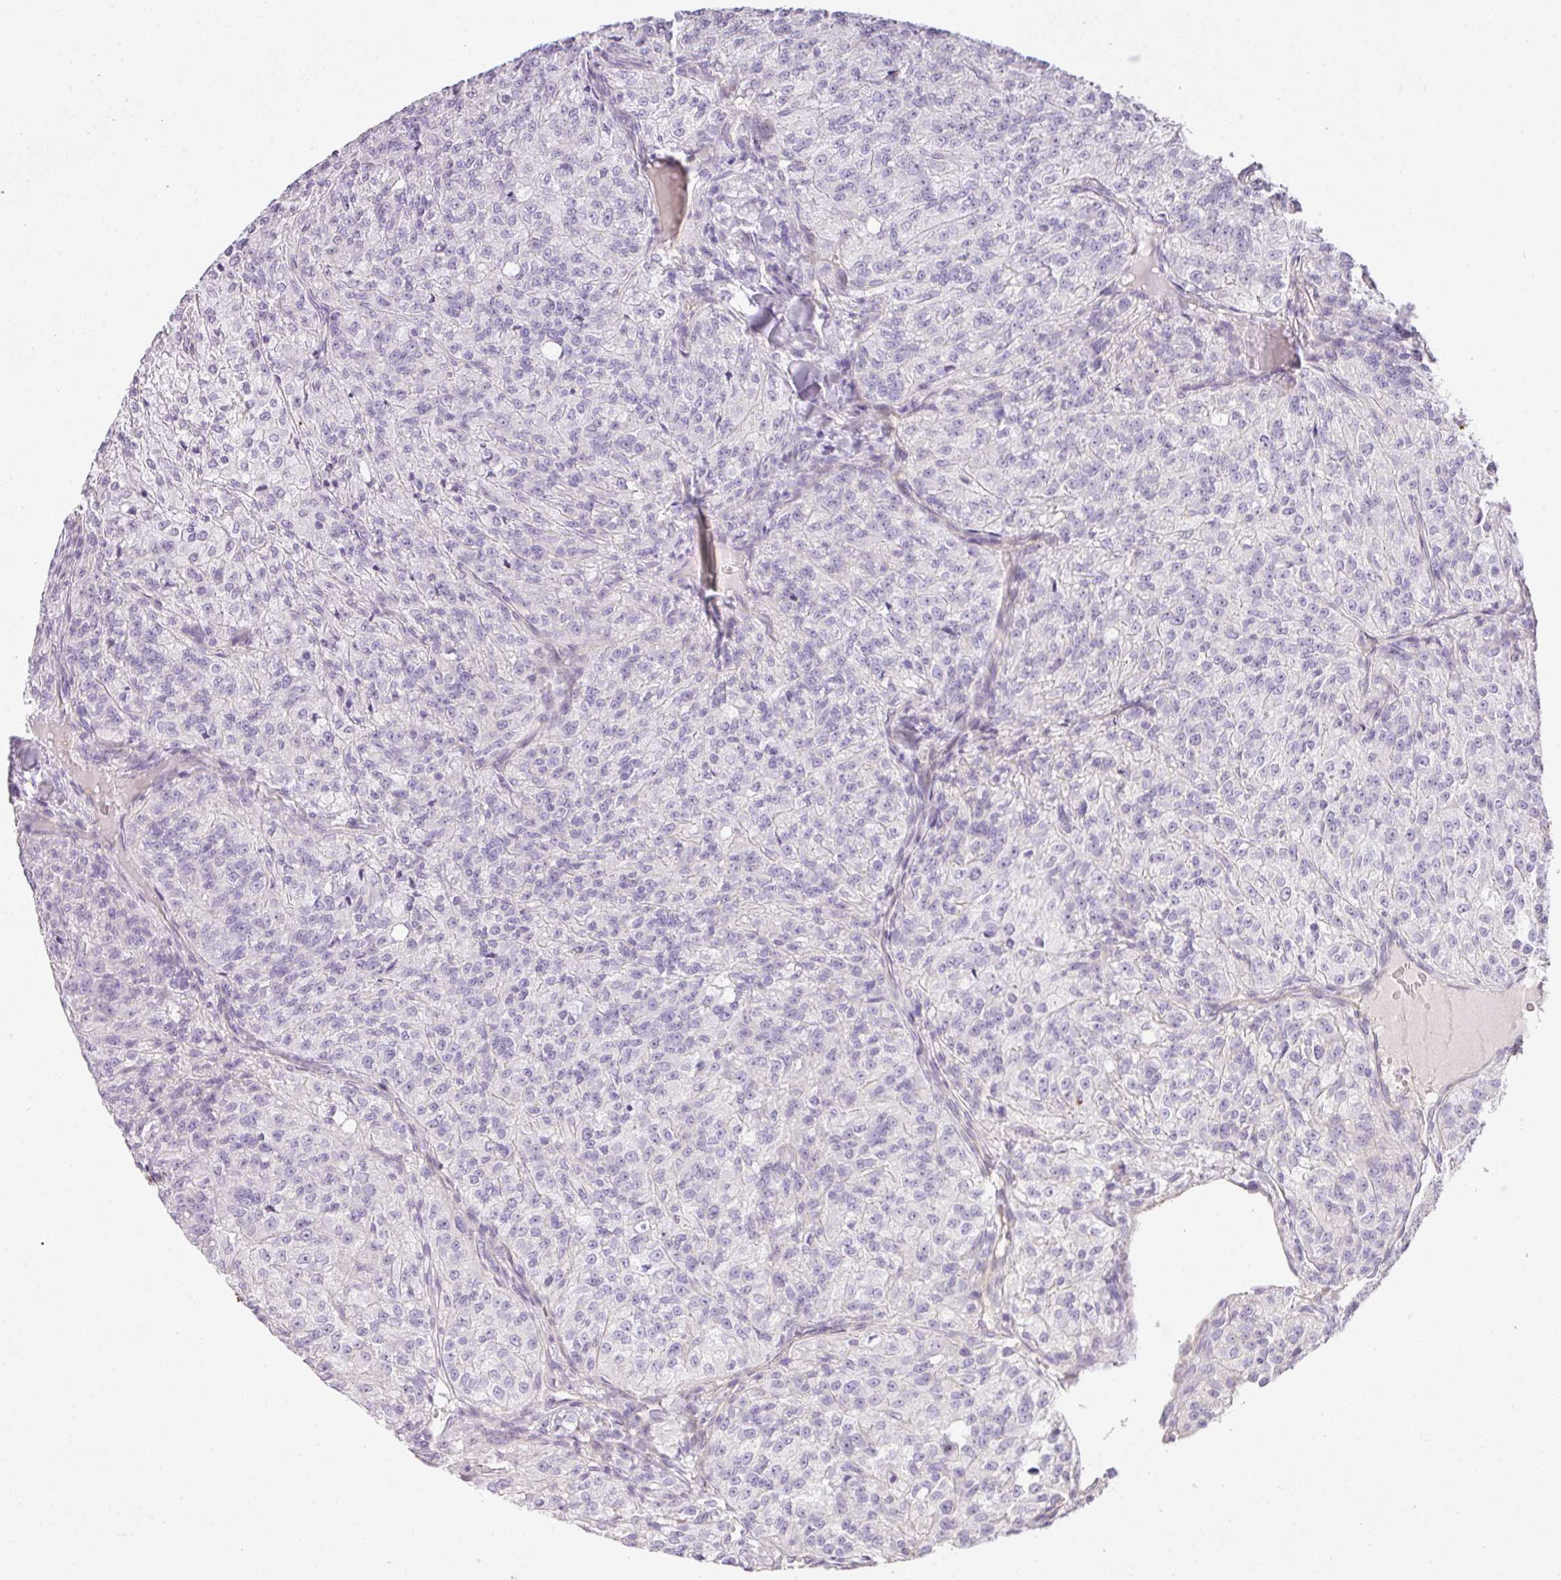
{"staining": {"intensity": "negative", "quantity": "none", "location": "none"}, "tissue": "renal cancer", "cell_type": "Tumor cells", "image_type": "cancer", "snomed": [{"axis": "morphology", "description": "Adenocarcinoma, NOS"}, {"axis": "topography", "description": "Kidney"}], "caption": "Tumor cells are negative for brown protein staining in renal adenocarcinoma.", "gene": "RAX2", "patient": {"sex": "female", "age": 63}}